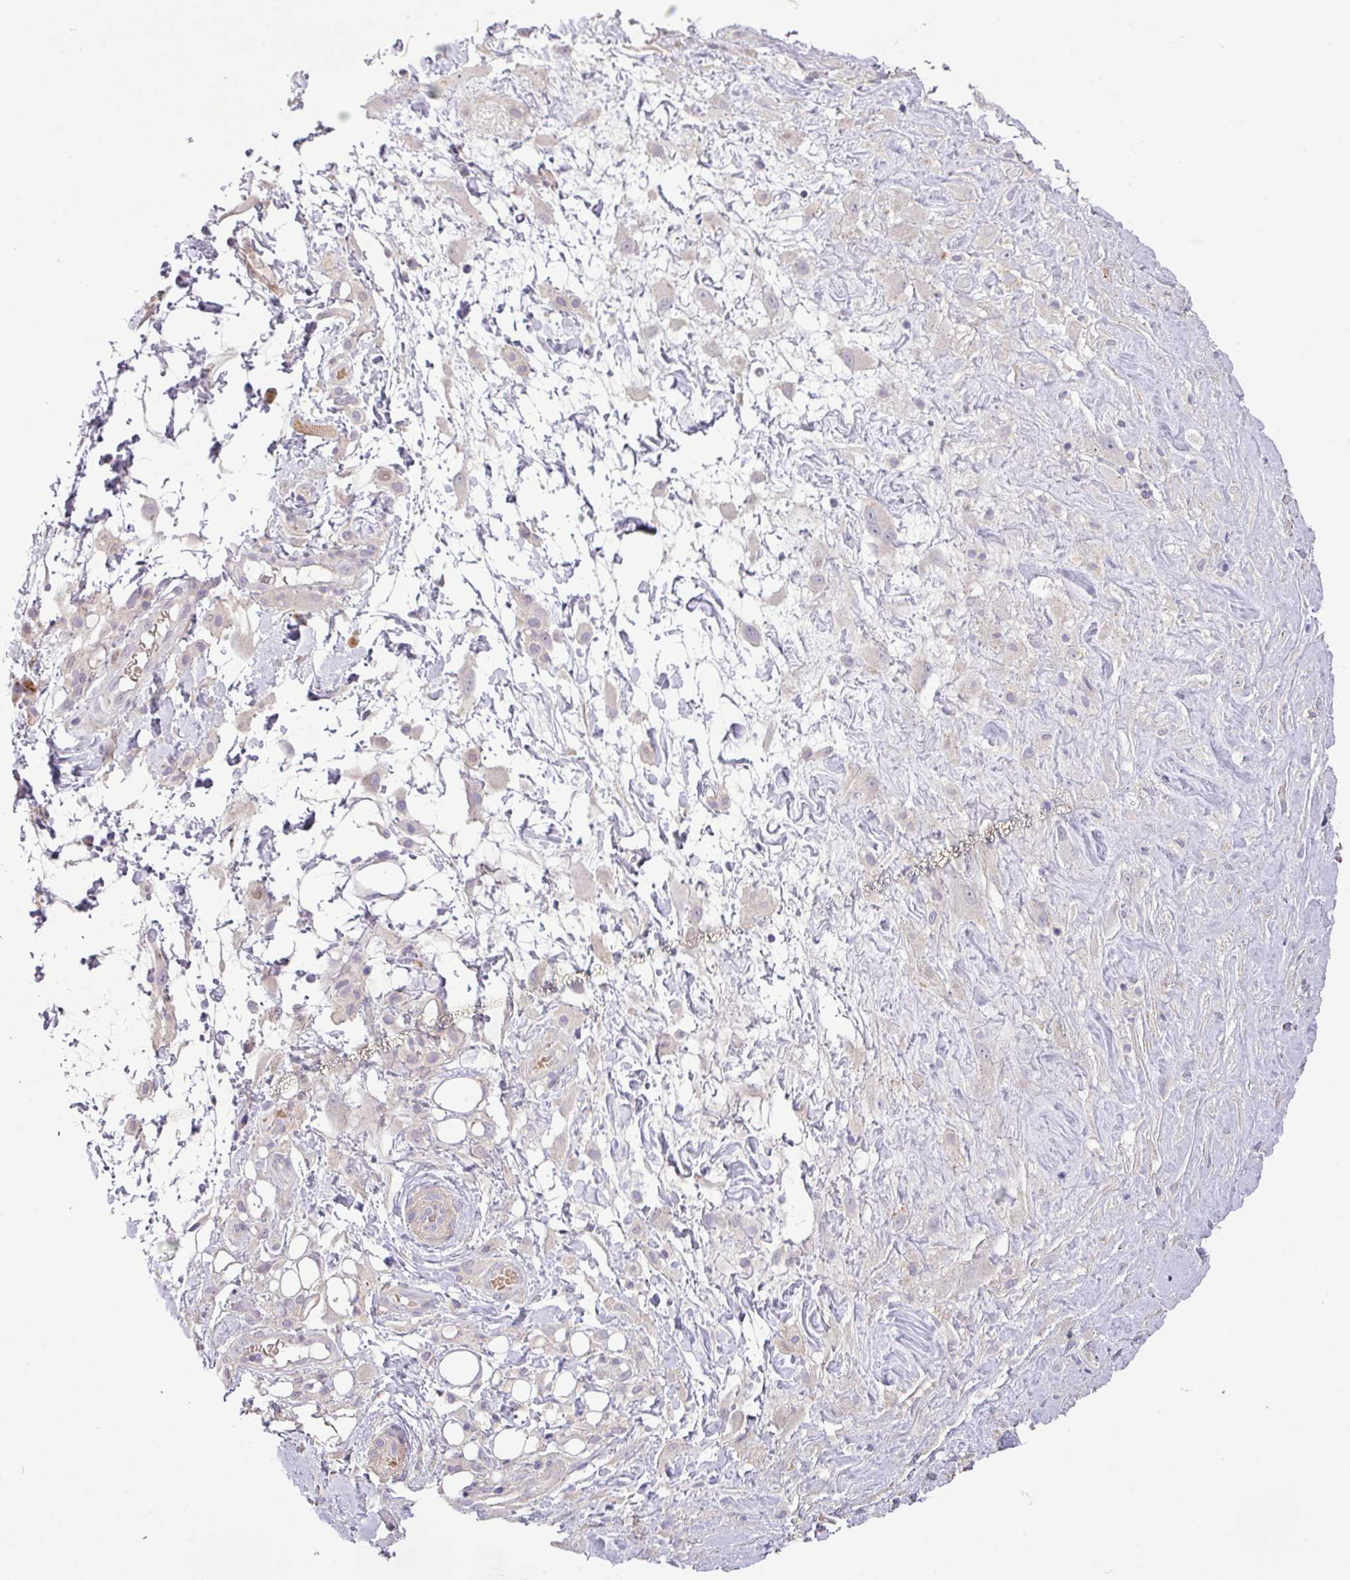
{"staining": {"intensity": "negative", "quantity": "none", "location": "none"}, "tissue": "skin cancer", "cell_type": "Tumor cells", "image_type": "cancer", "snomed": [{"axis": "morphology", "description": "Squamous cell carcinoma, NOS"}, {"axis": "topography", "description": "Skin"}], "caption": "Tumor cells show no significant positivity in squamous cell carcinoma (skin).", "gene": "TPRA1", "patient": {"sex": "male", "age": 82}}